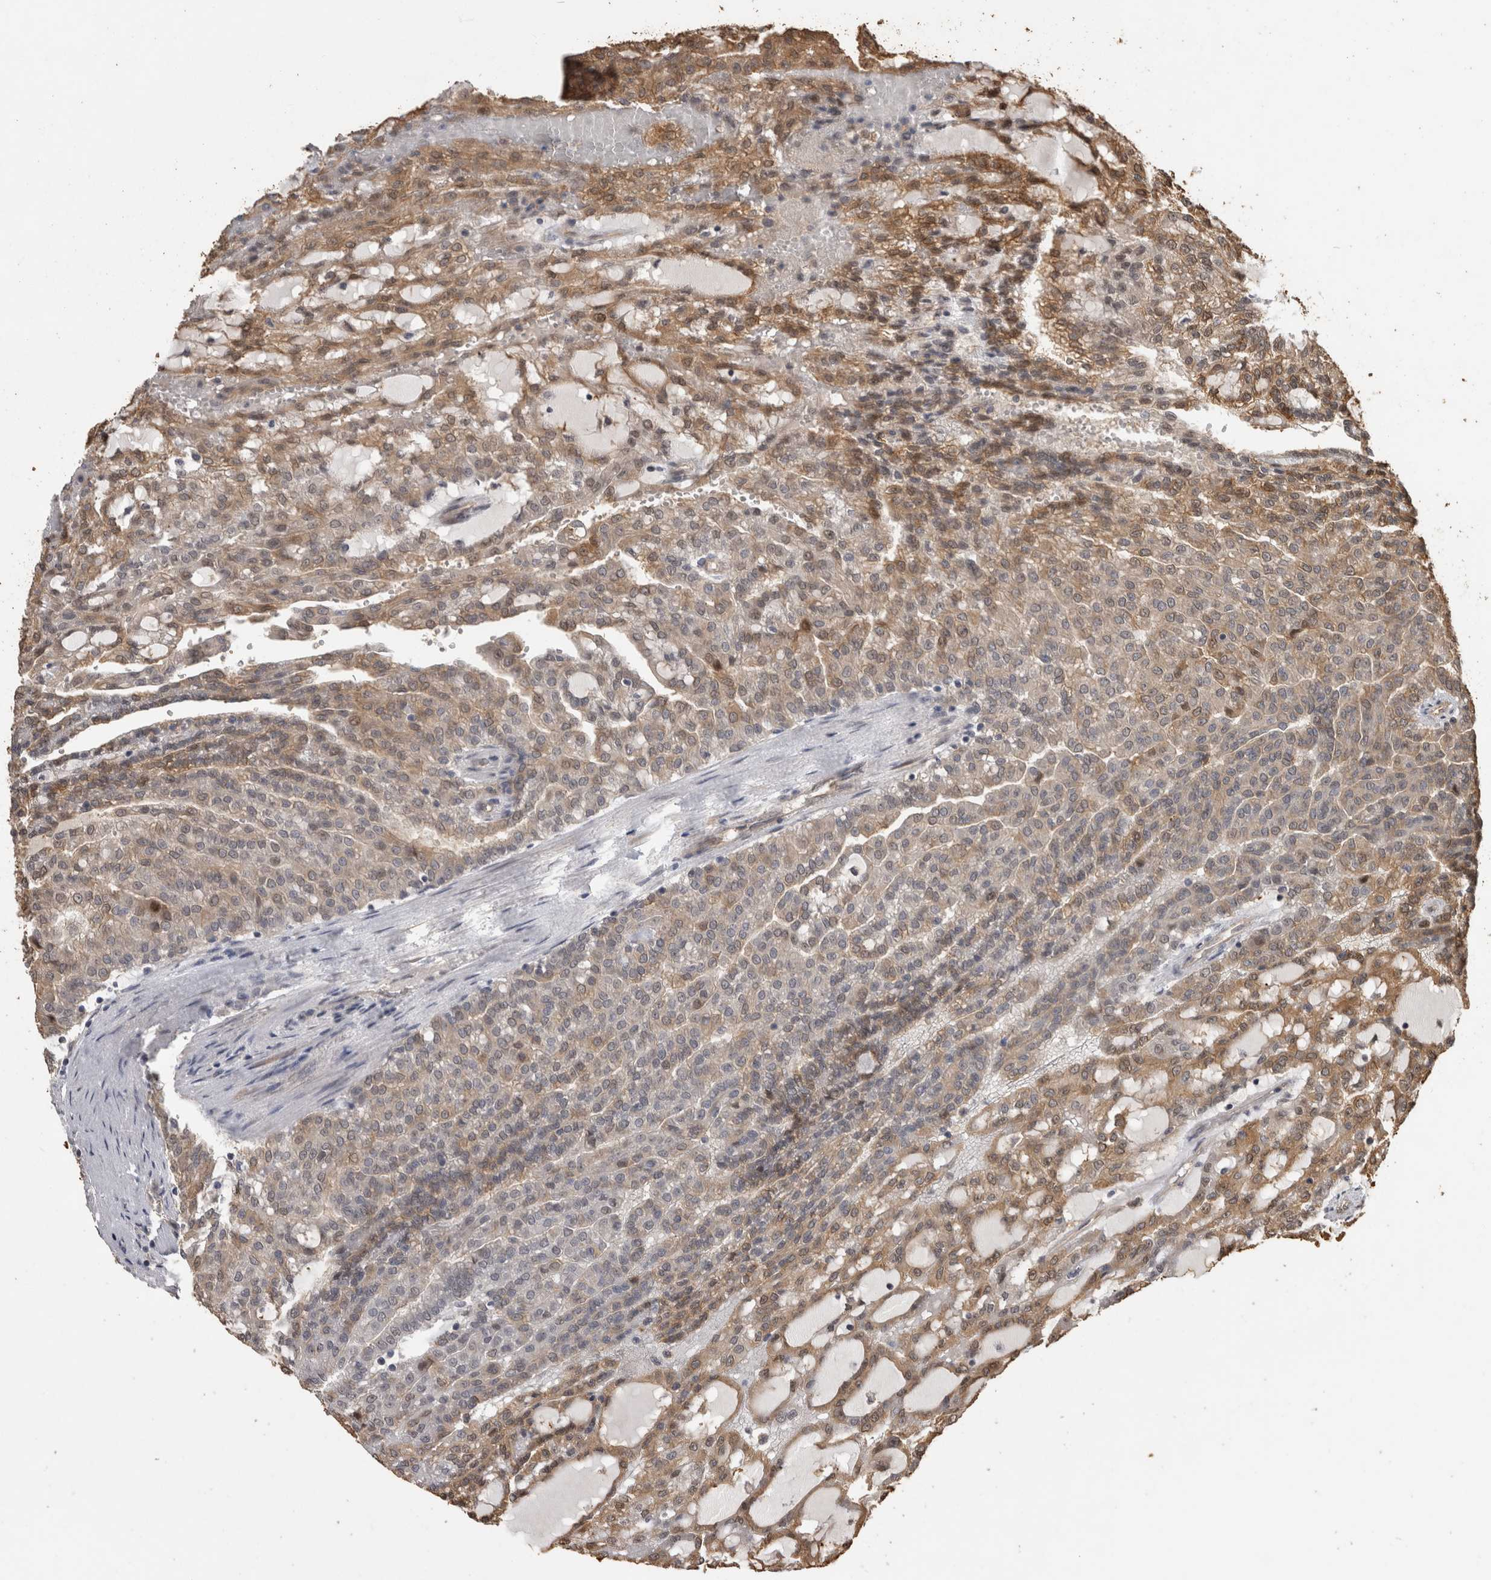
{"staining": {"intensity": "moderate", "quantity": "25%-75%", "location": "cytoplasmic/membranous"}, "tissue": "renal cancer", "cell_type": "Tumor cells", "image_type": "cancer", "snomed": [{"axis": "morphology", "description": "Adenocarcinoma, NOS"}, {"axis": "topography", "description": "Kidney"}], "caption": "Brown immunohistochemical staining in renal cancer reveals moderate cytoplasmic/membranous expression in about 25%-75% of tumor cells.", "gene": "RHPN1", "patient": {"sex": "male", "age": 63}}